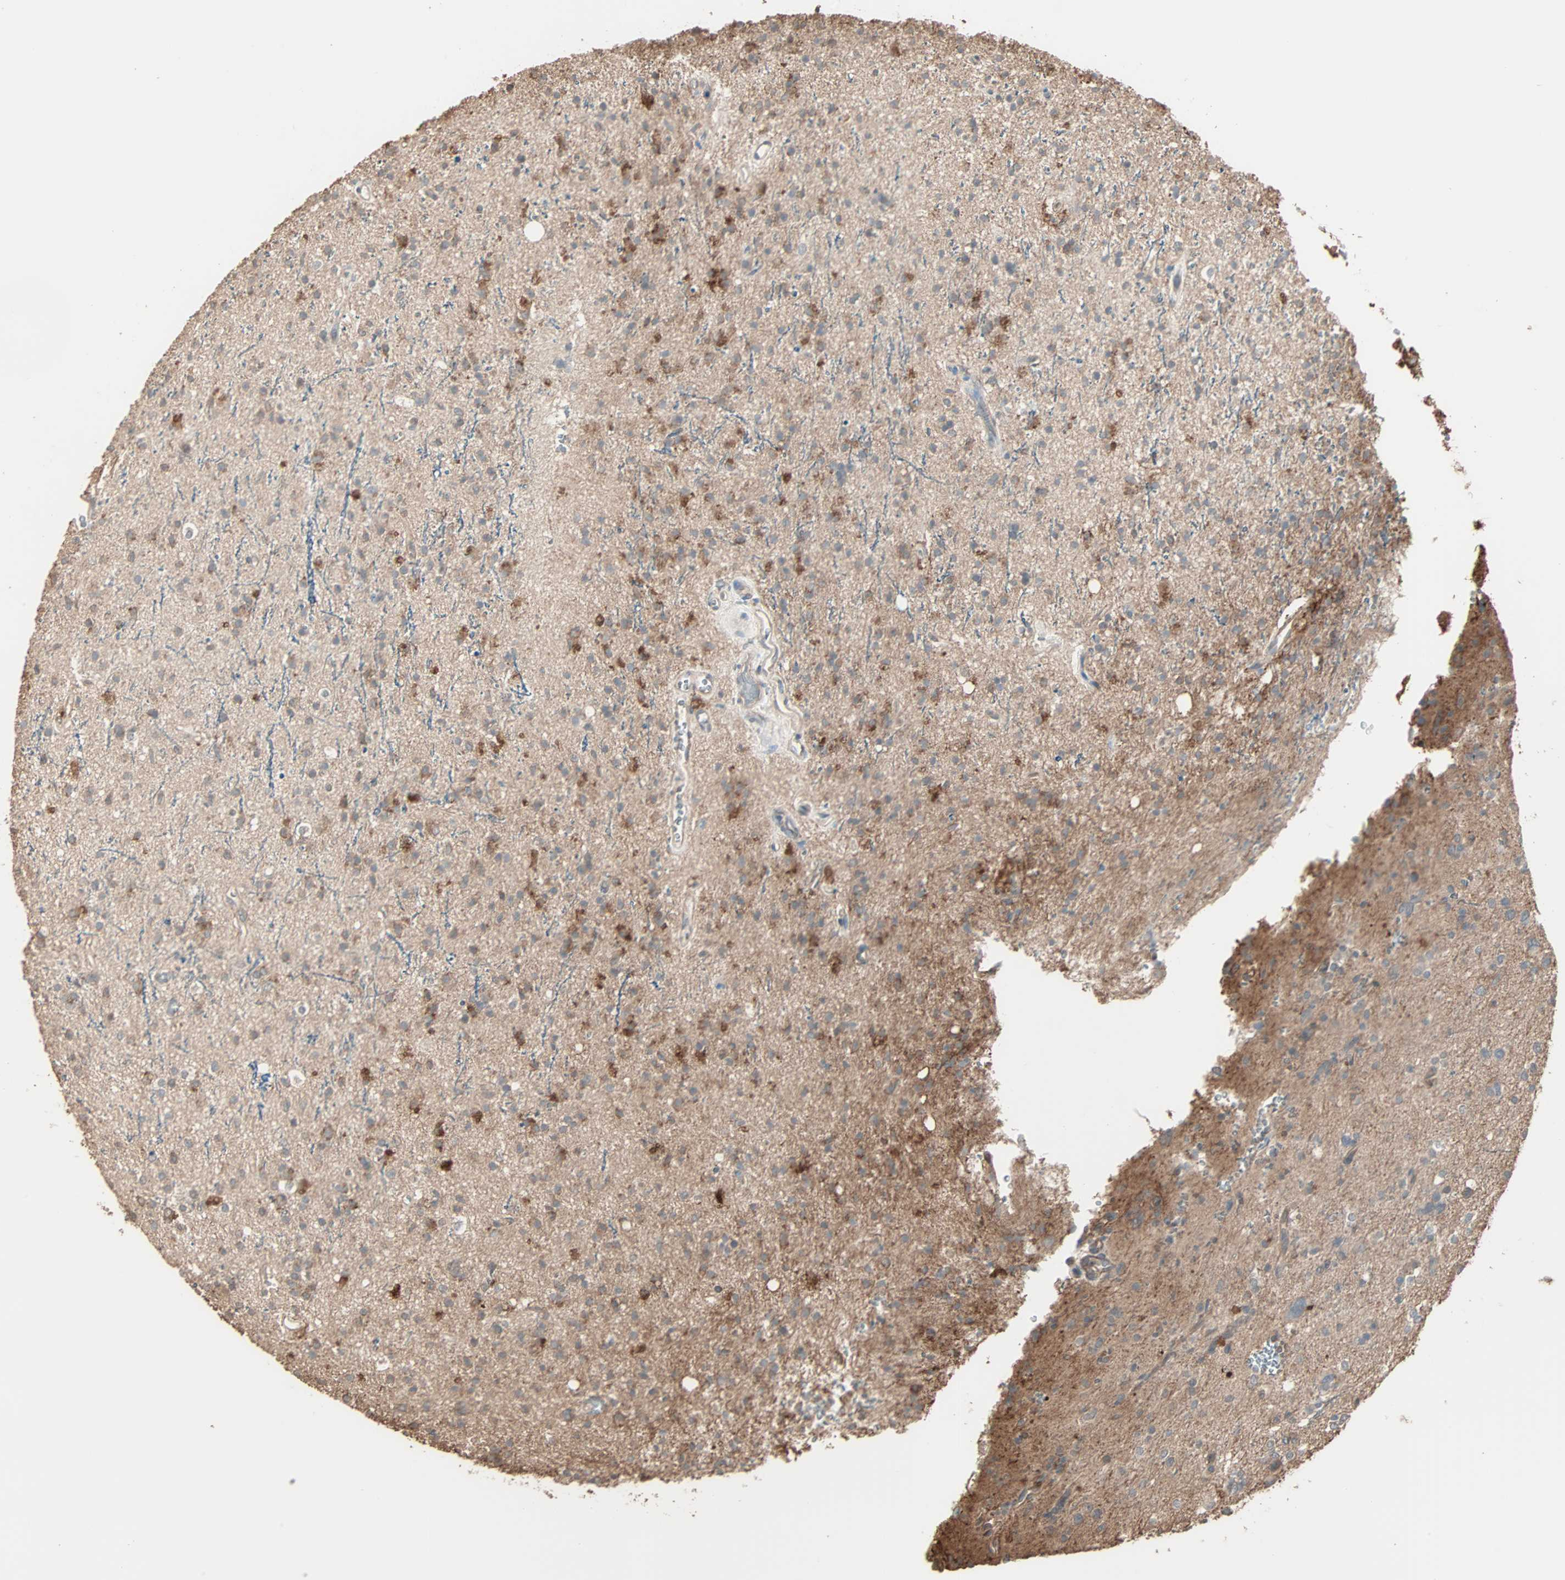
{"staining": {"intensity": "moderate", "quantity": "<25%", "location": "cytoplasmic/membranous"}, "tissue": "glioma", "cell_type": "Tumor cells", "image_type": "cancer", "snomed": [{"axis": "morphology", "description": "Glioma, malignant, High grade"}, {"axis": "topography", "description": "Brain"}], "caption": "Glioma tissue shows moderate cytoplasmic/membranous staining in approximately <25% of tumor cells", "gene": "GALNT3", "patient": {"sex": "male", "age": 47}}